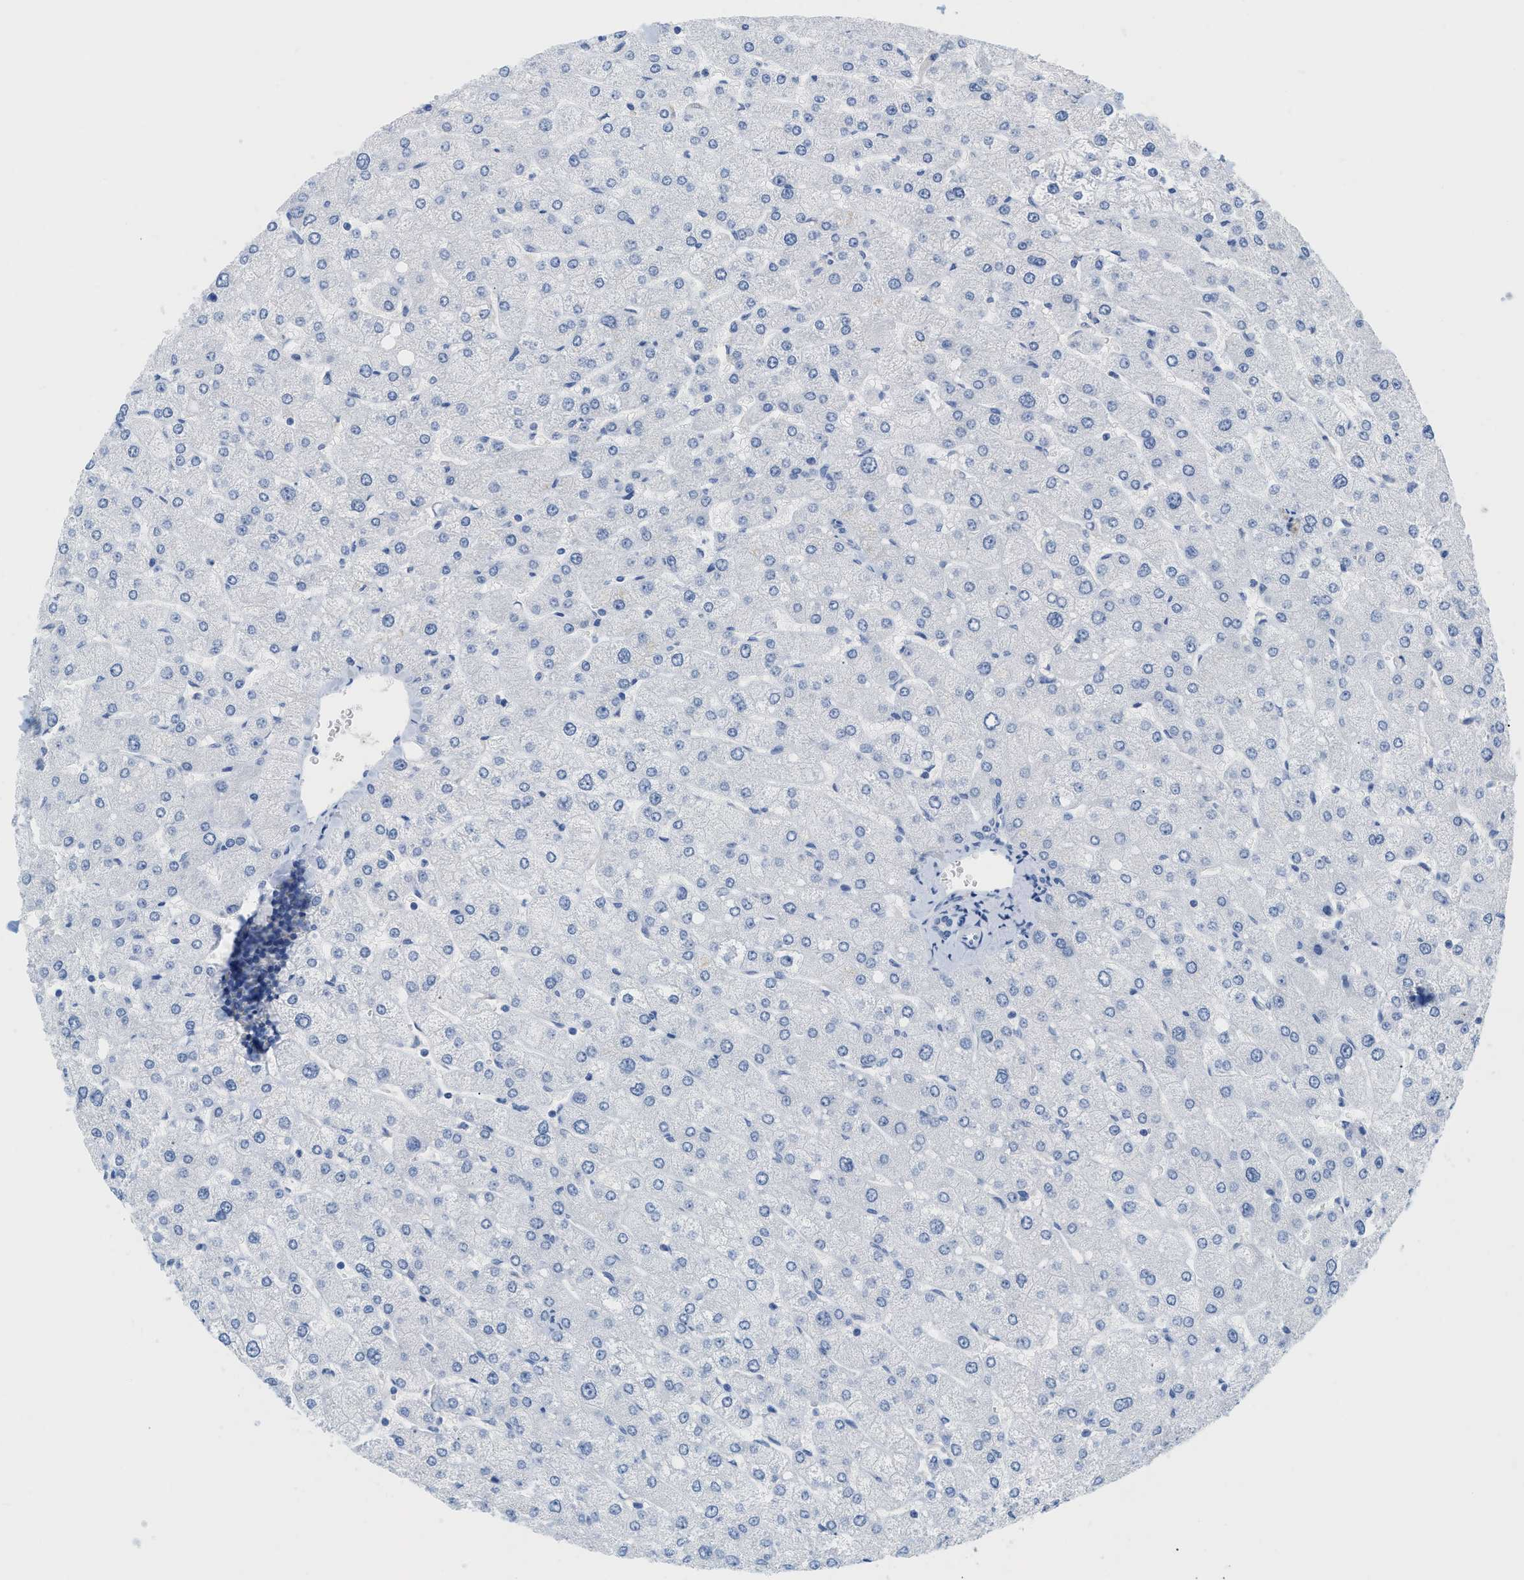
{"staining": {"intensity": "negative", "quantity": "none", "location": "none"}, "tissue": "liver", "cell_type": "Cholangiocytes", "image_type": "normal", "snomed": [{"axis": "morphology", "description": "Normal tissue, NOS"}, {"axis": "topography", "description": "Liver"}], "caption": "IHC micrograph of benign liver: liver stained with DAB (3,3'-diaminobenzidine) demonstrates no significant protein expression in cholangiocytes.", "gene": "PAPPA", "patient": {"sex": "male", "age": 55}}